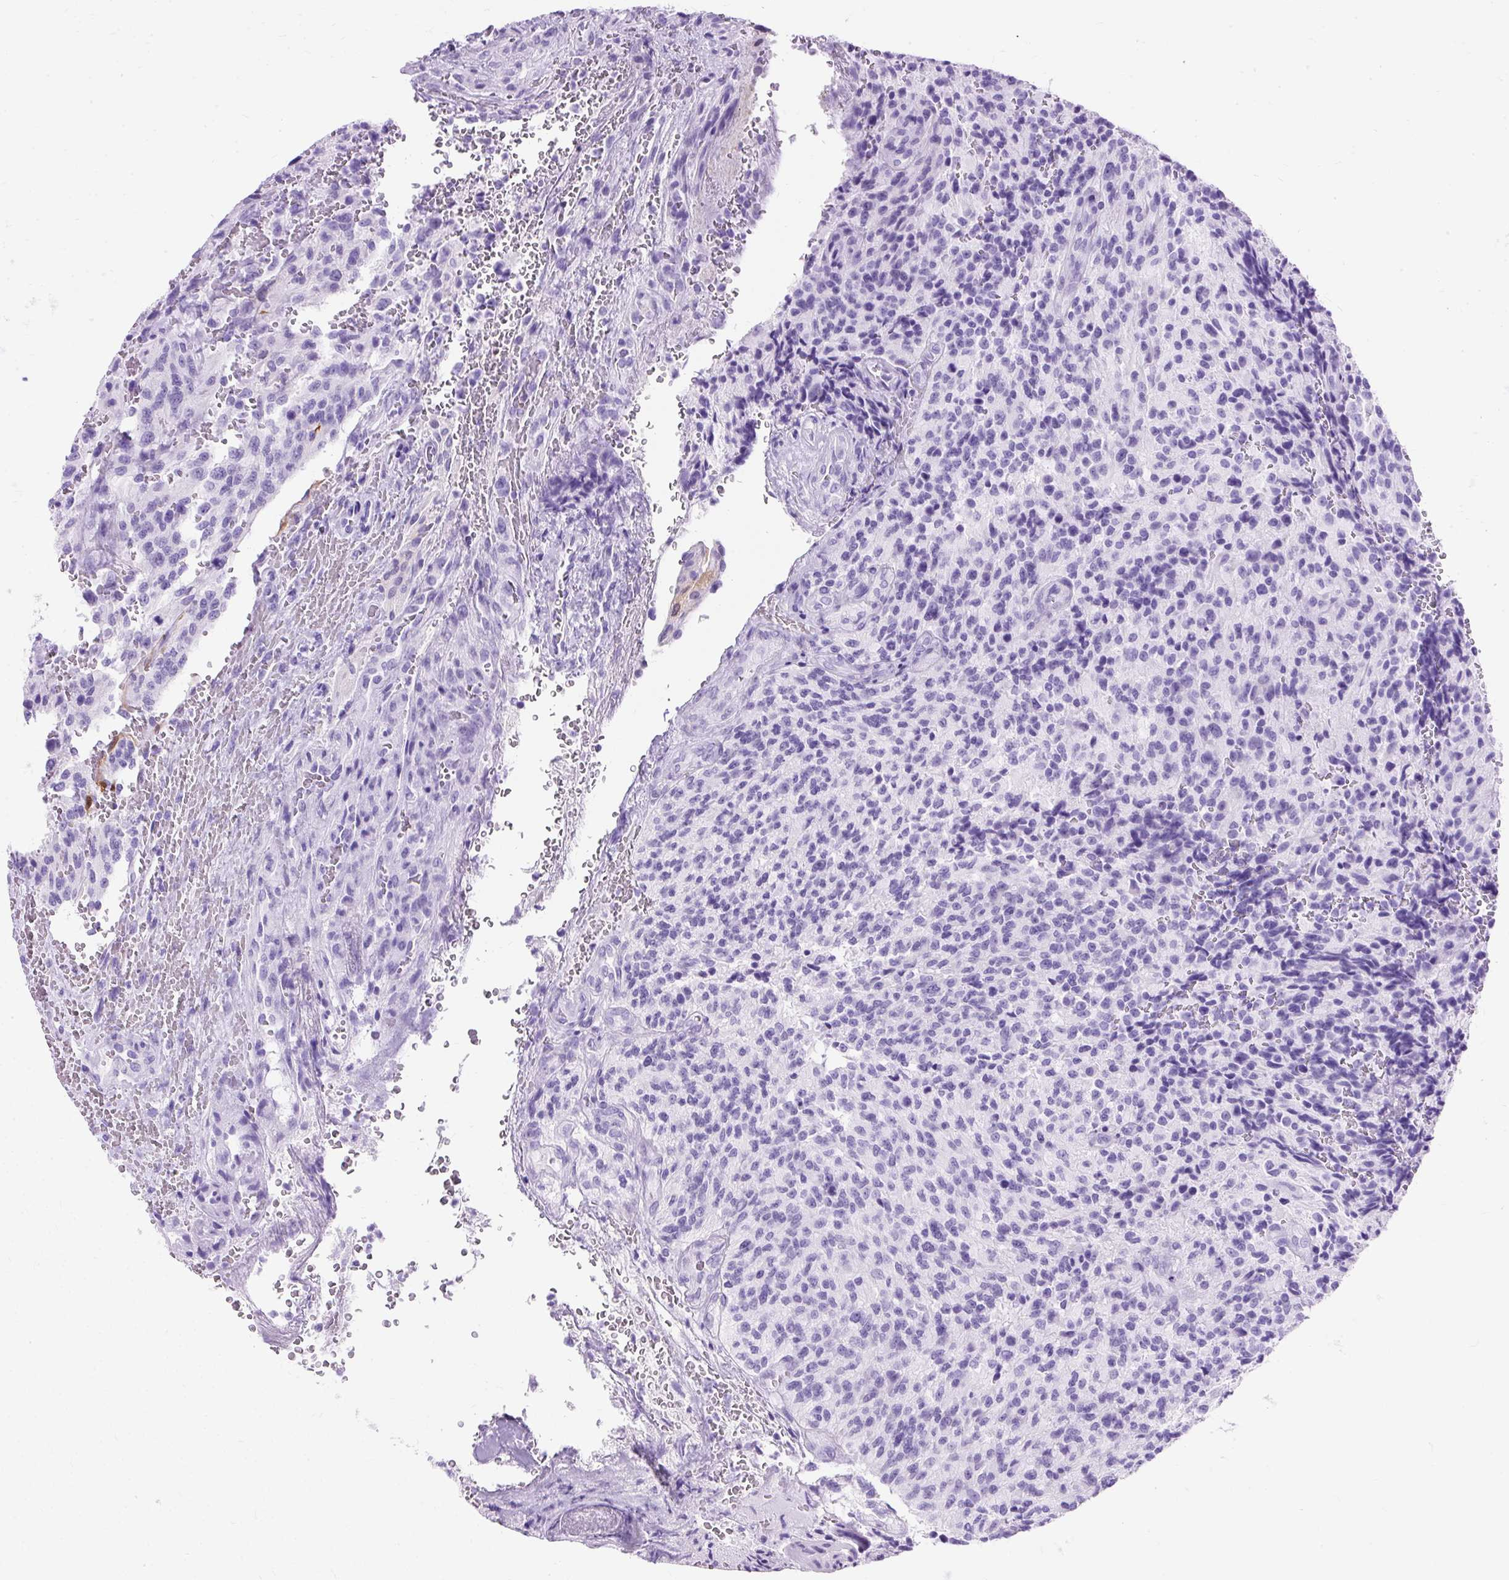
{"staining": {"intensity": "negative", "quantity": "none", "location": "none"}, "tissue": "glioma", "cell_type": "Tumor cells", "image_type": "cancer", "snomed": [{"axis": "morphology", "description": "Normal tissue, NOS"}, {"axis": "morphology", "description": "Glioma, malignant, High grade"}, {"axis": "topography", "description": "Cerebral cortex"}], "caption": "Immunohistochemistry of glioma demonstrates no positivity in tumor cells.", "gene": "PVALB", "patient": {"sex": "male", "age": 56}}